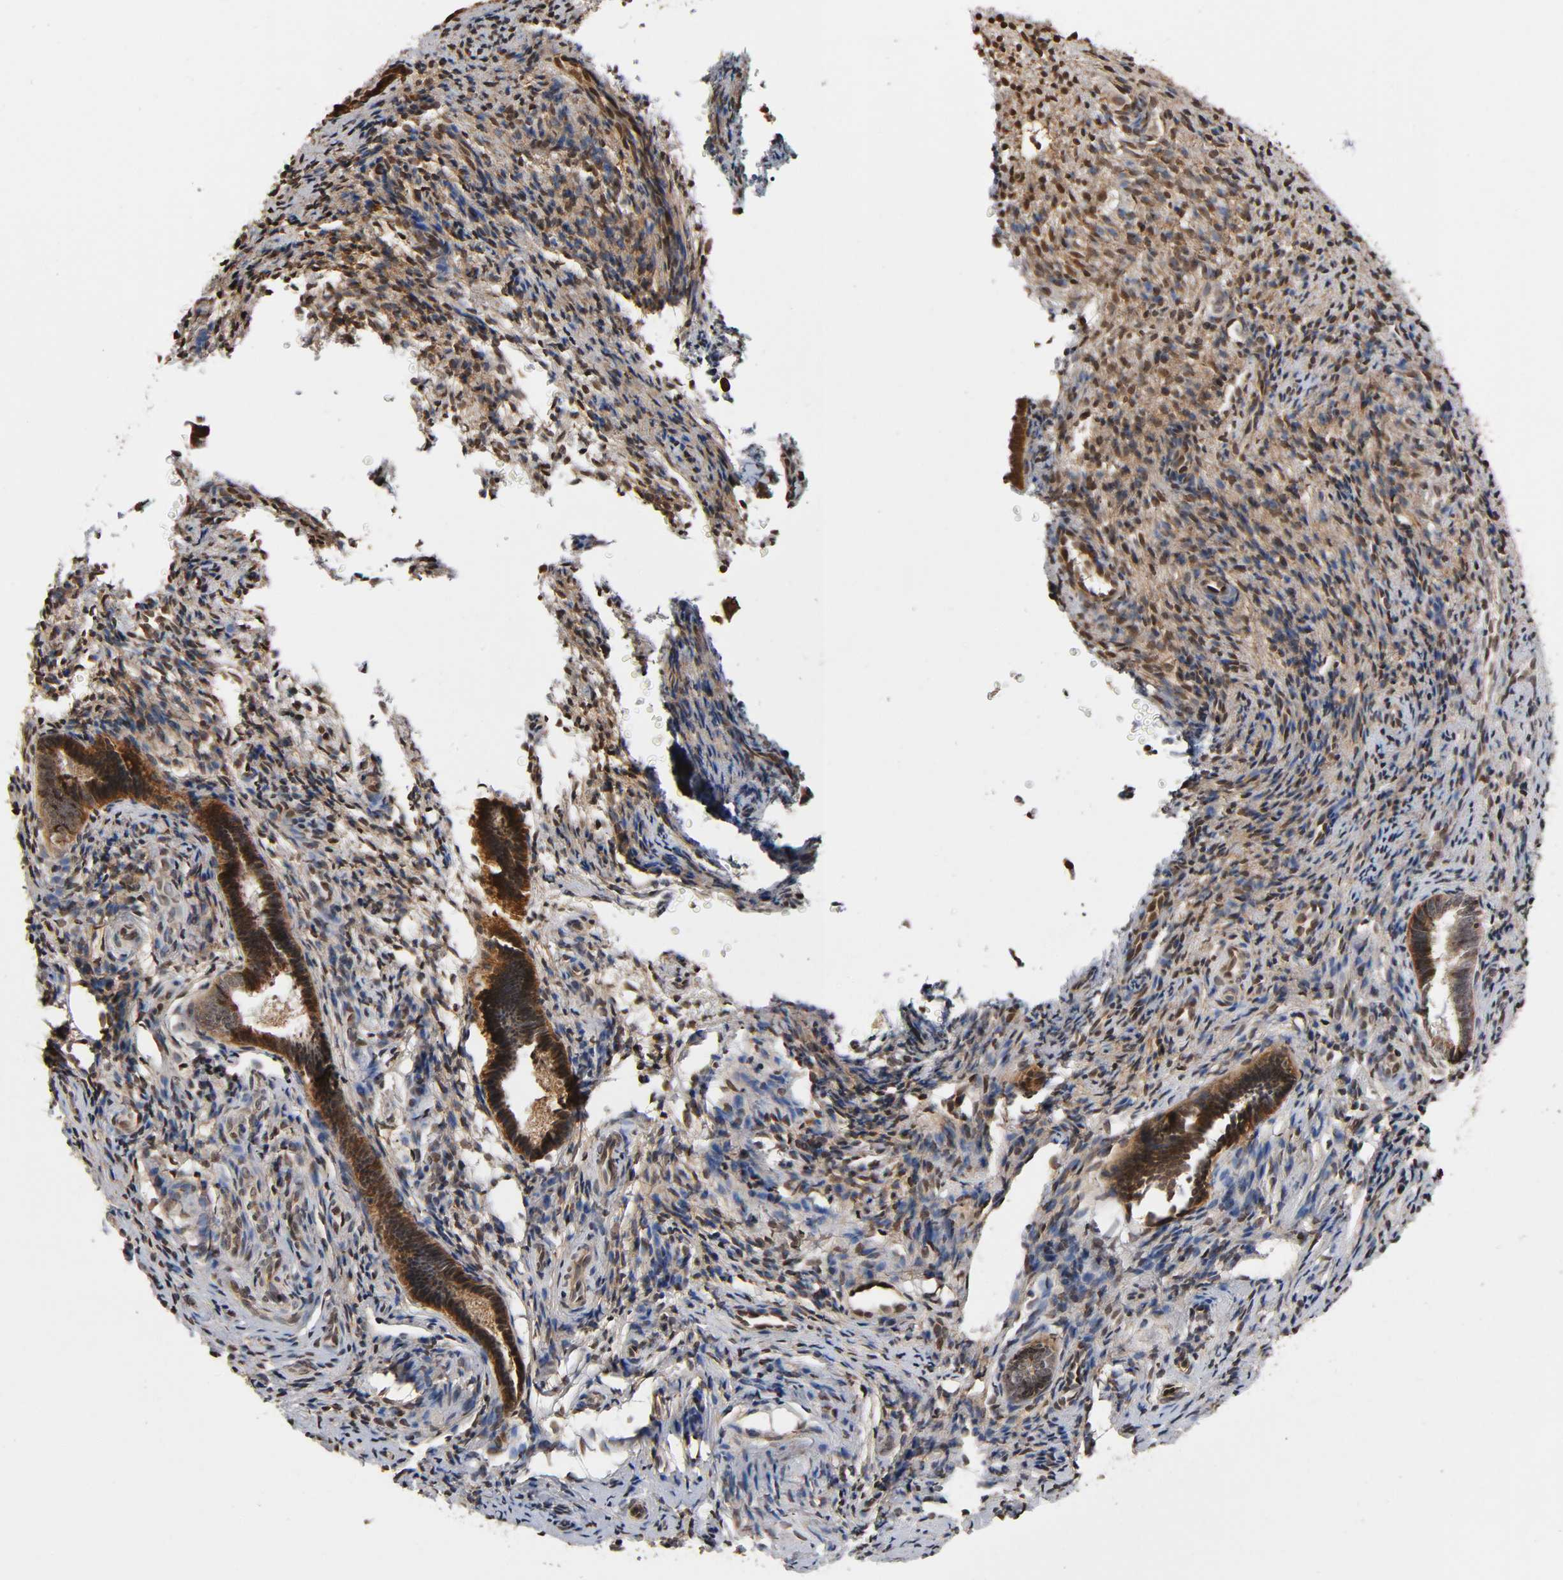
{"staining": {"intensity": "moderate", "quantity": ">75%", "location": "cytoplasmic/membranous"}, "tissue": "endometrium", "cell_type": "Cells in endometrial stroma", "image_type": "normal", "snomed": [{"axis": "morphology", "description": "Normal tissue, NOS"}, {"axis": "topography", "description": "Endometrium"}], "caption": "High-magnification brightfield microscopy of unremarkable endometrium stained with DAB (3,3'-diaminobenzidine) (brown) and counterstained with hematoxylin (blue). cells in endometrial stroma exhibit moderate cytoplasmic/membranous staining is seen in approximately>75% of cells.", "gene": "ITGAV", "patient": {"sex": "female", "age": 27}}